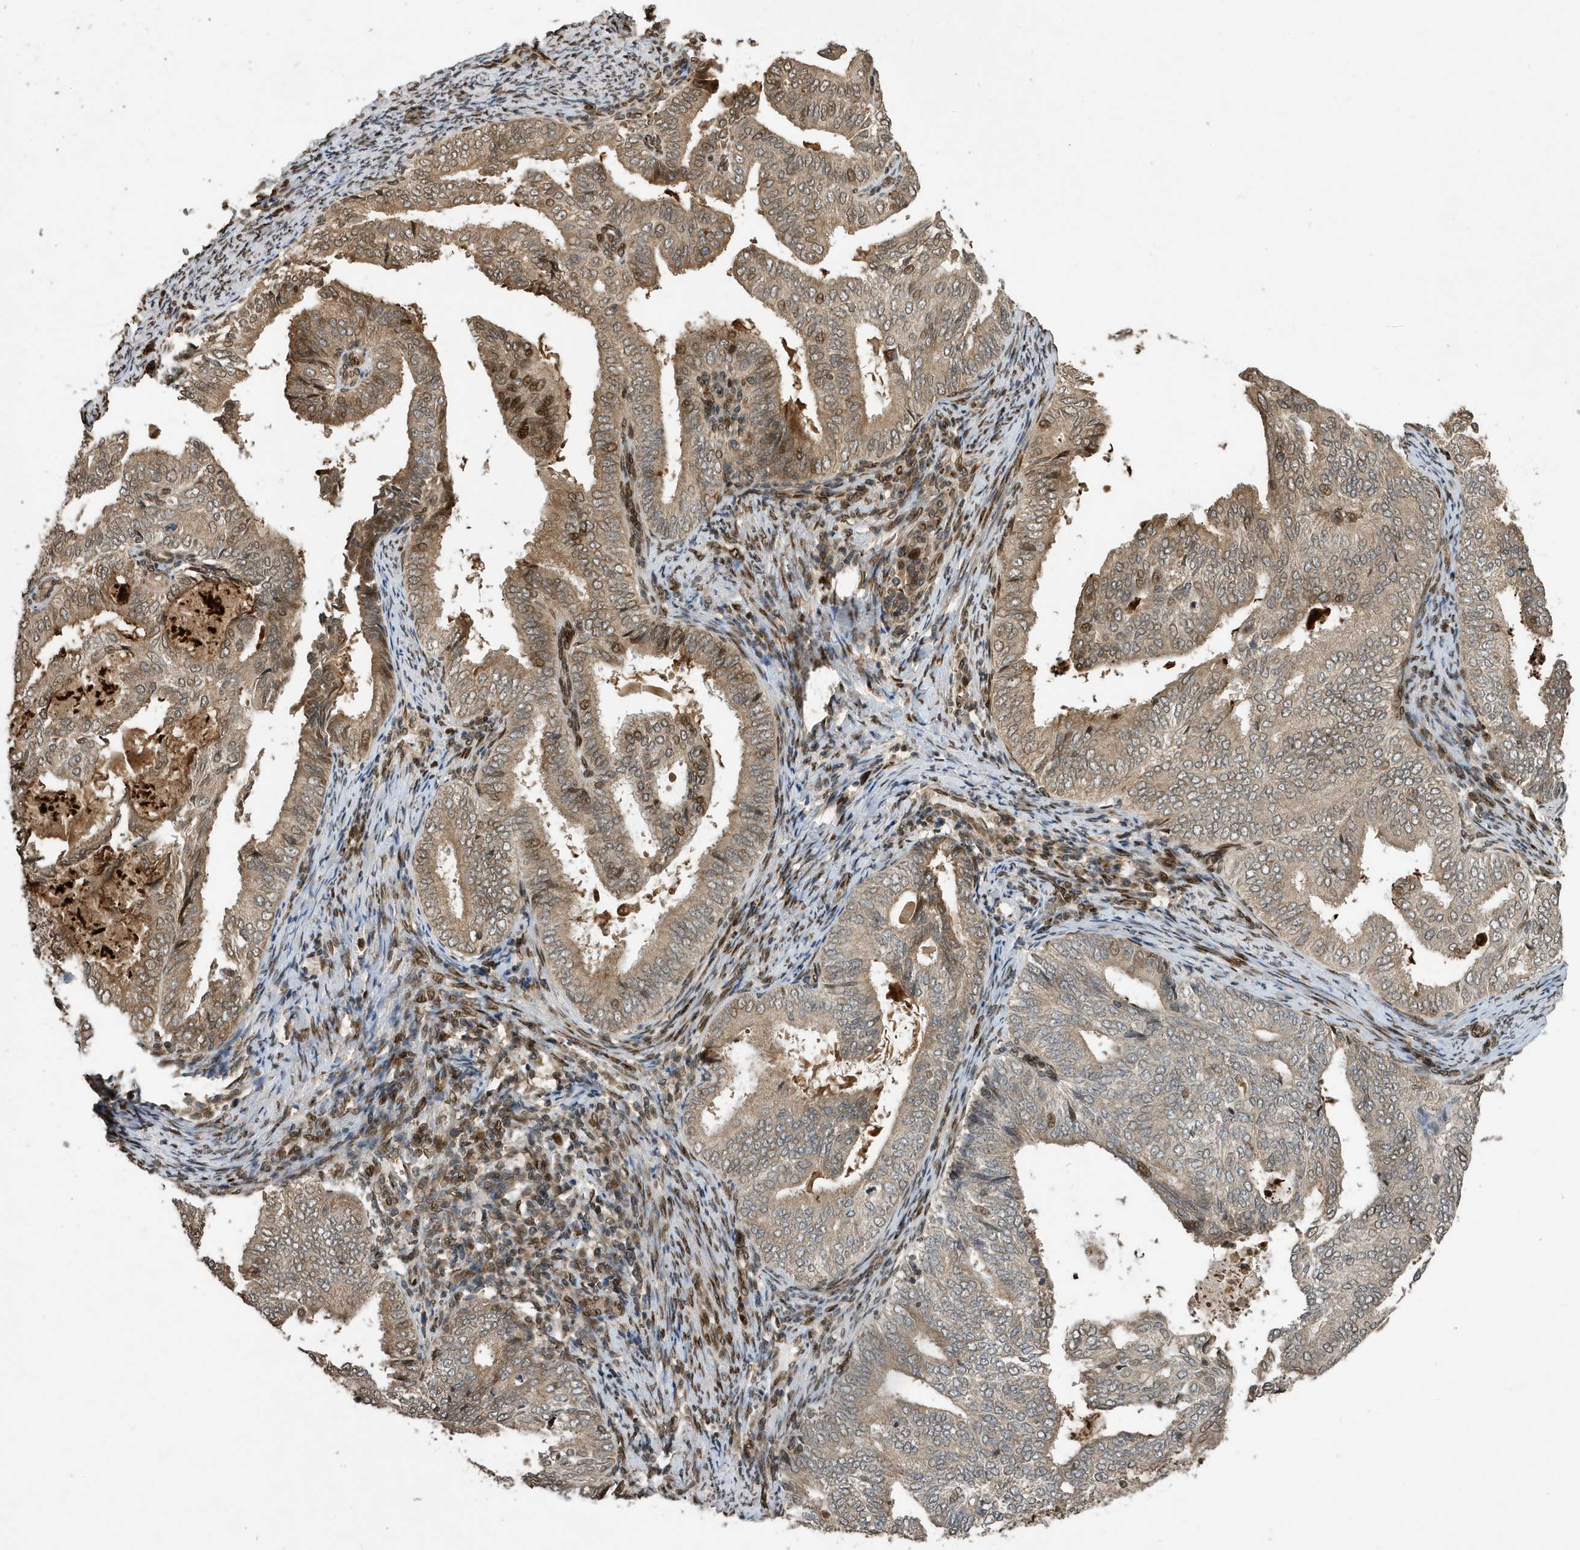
{"staining": {"intensity": "moderate", "quantity": ">75%", "location": "cytoplasmic/membranous,nuclear"}, "tissue": "endometrial cancer", "cell_type": "Tumor cells", "image_type": "cancer", "snomed": [{"axis": "morphology", "description": "Adenocarcinoma, NOS"}, {"axis": "topography", "description": "Endometrium"}], "caption": "IHC (DAB (3,3'-diaminobenzidine)) staining of human endometrial cancer exhibits moderate cytoplasmic/membranous and nuclear protein positivity in approximately >75% of tumor cells.", "gene": "DUSP18", "patient": {"sex": "female", "age": 58}}